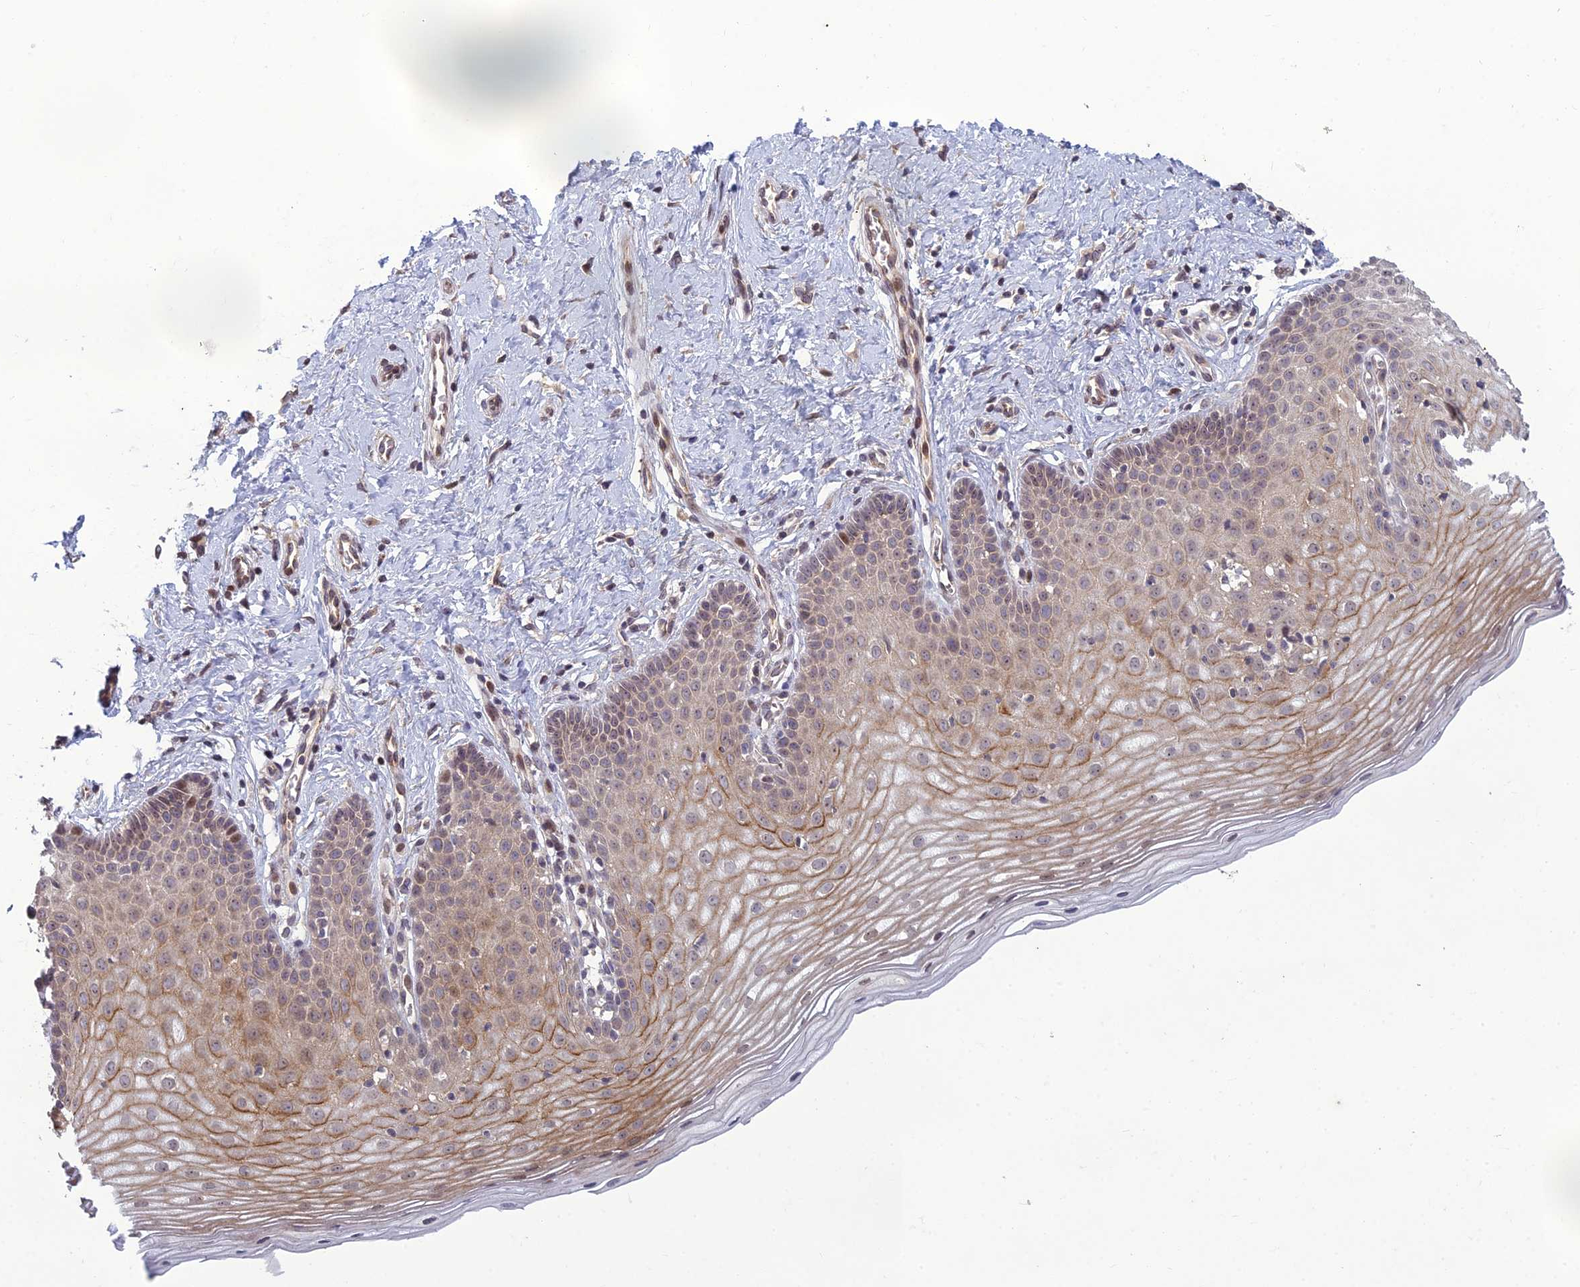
{"staining": {"intensity": "moderate", "quantity": "<25%", "location": "cytoplasmic/membranous,nuclear"}, "tissue": "cervix", "cell_type": "Glandular cells", "image_type": "normal", "snomed": [{"axis": "morphology", "description": "Normal tissue, NOS"}, {"axis": "topography", "description": "Cervix"}], "caption": "IHC micrograph of benign cervix: cervix stained using IHC demonstrates low levels of moderate protein expression localized specifically in the cytoplasmic/membranous,nuclear of glandular cells, appearing as a cytoplasmic/membranous,nuclear brown color.", "gene": "DTX2", "patient": {"sex": "female", "age": 36}}